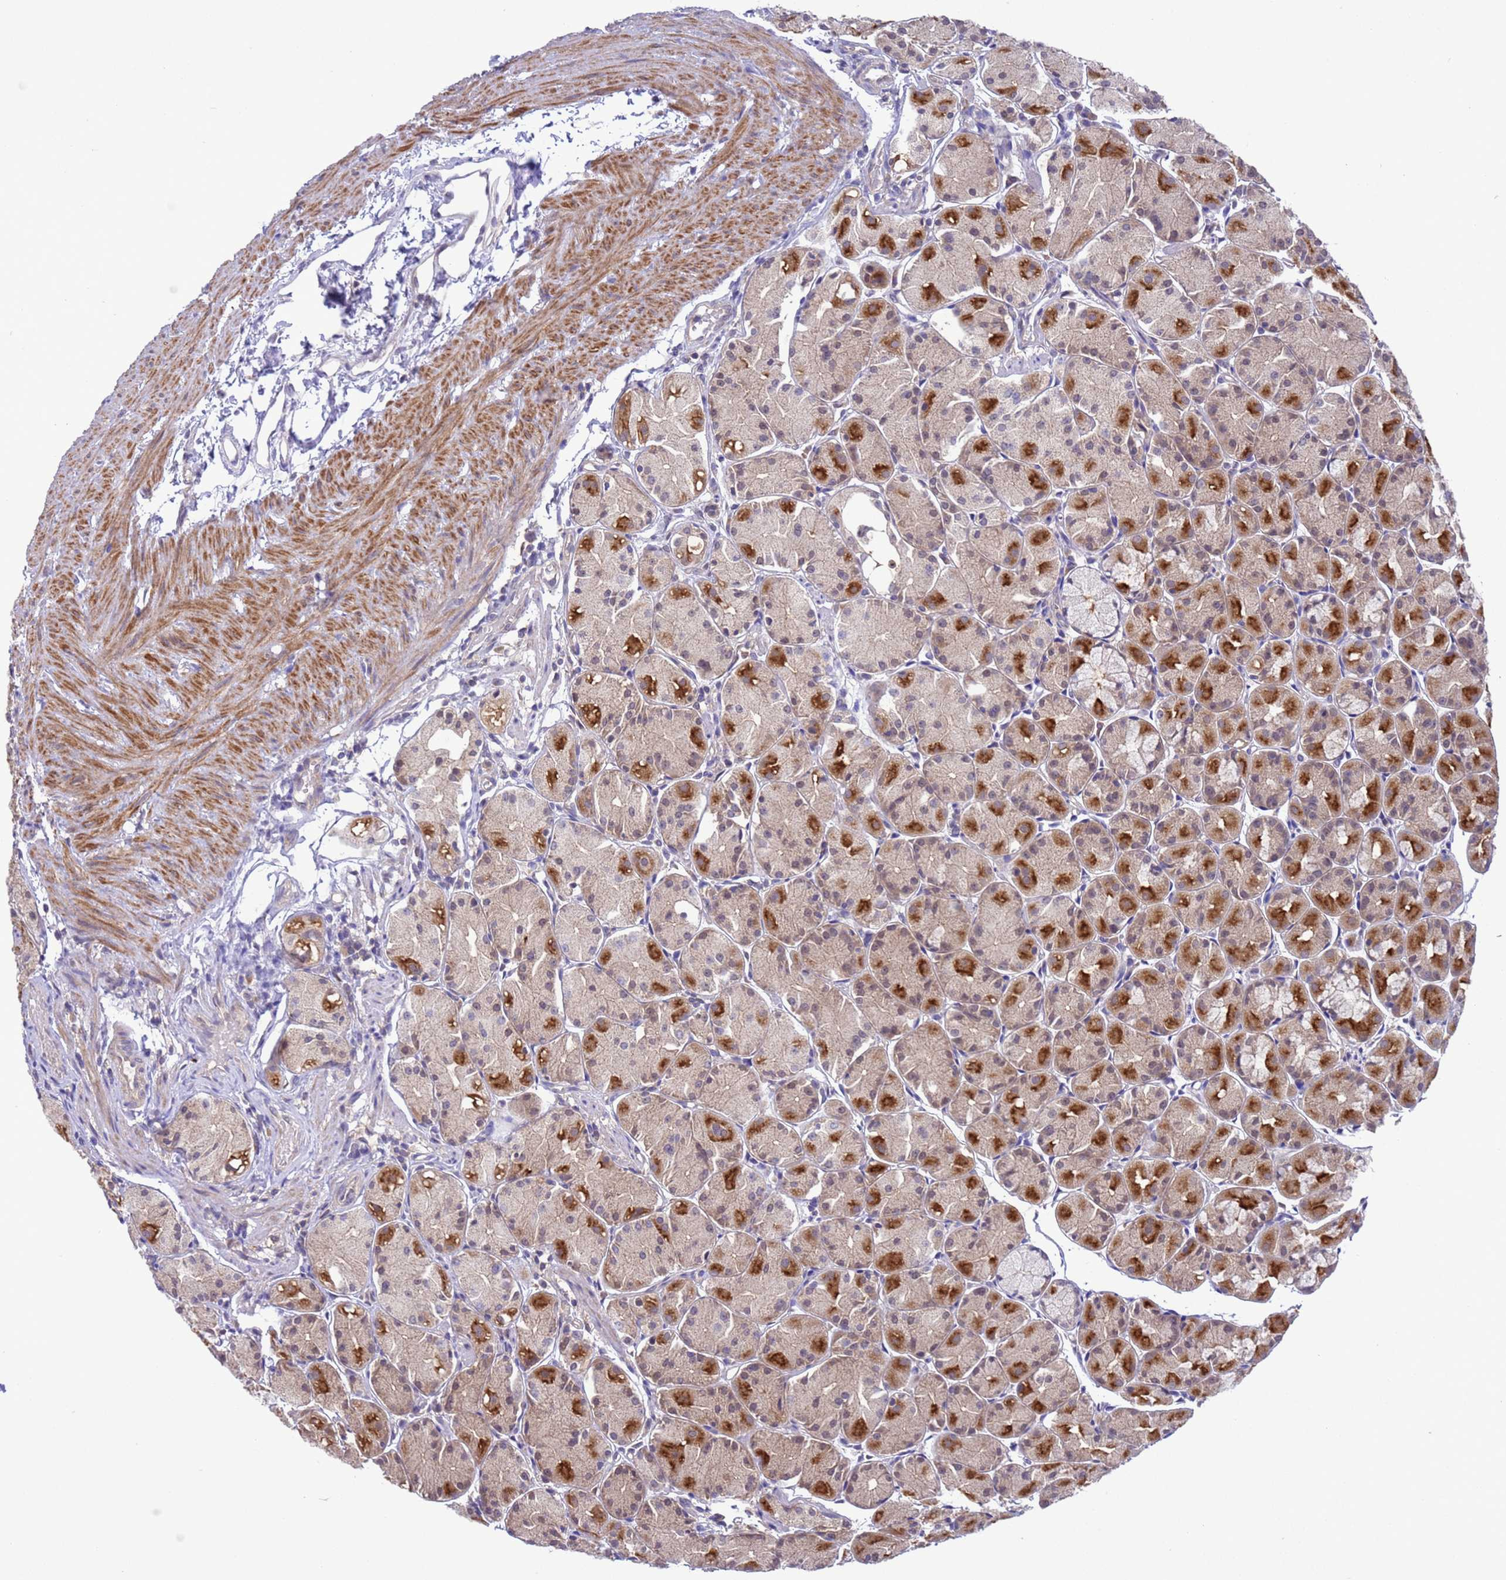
{"staining": {"intensity": "strong", "quantity": "<25%", "location": "cytoplasmic/membranous"}, "tissue": "stomach", "cell_type": "Glandular cells", "image_type": "normal", "snomed": [{"axis": "morphology", "description": "Normal tissue, NOS"}, {"axis": "topography", "description": "Stomach, upper"}], "caption": "The immunohistochemical stain highlights strong cytoplasmic/membranous expression in glandular cells of normal stomach. The staining was performed using DAB to visualize the protein expression in brown, while the nuclei were stained in blue with hematoxylin (Magnification: 20x).", "gene": "ZNF461", "patient": {"sex": "male", "age": 47}}